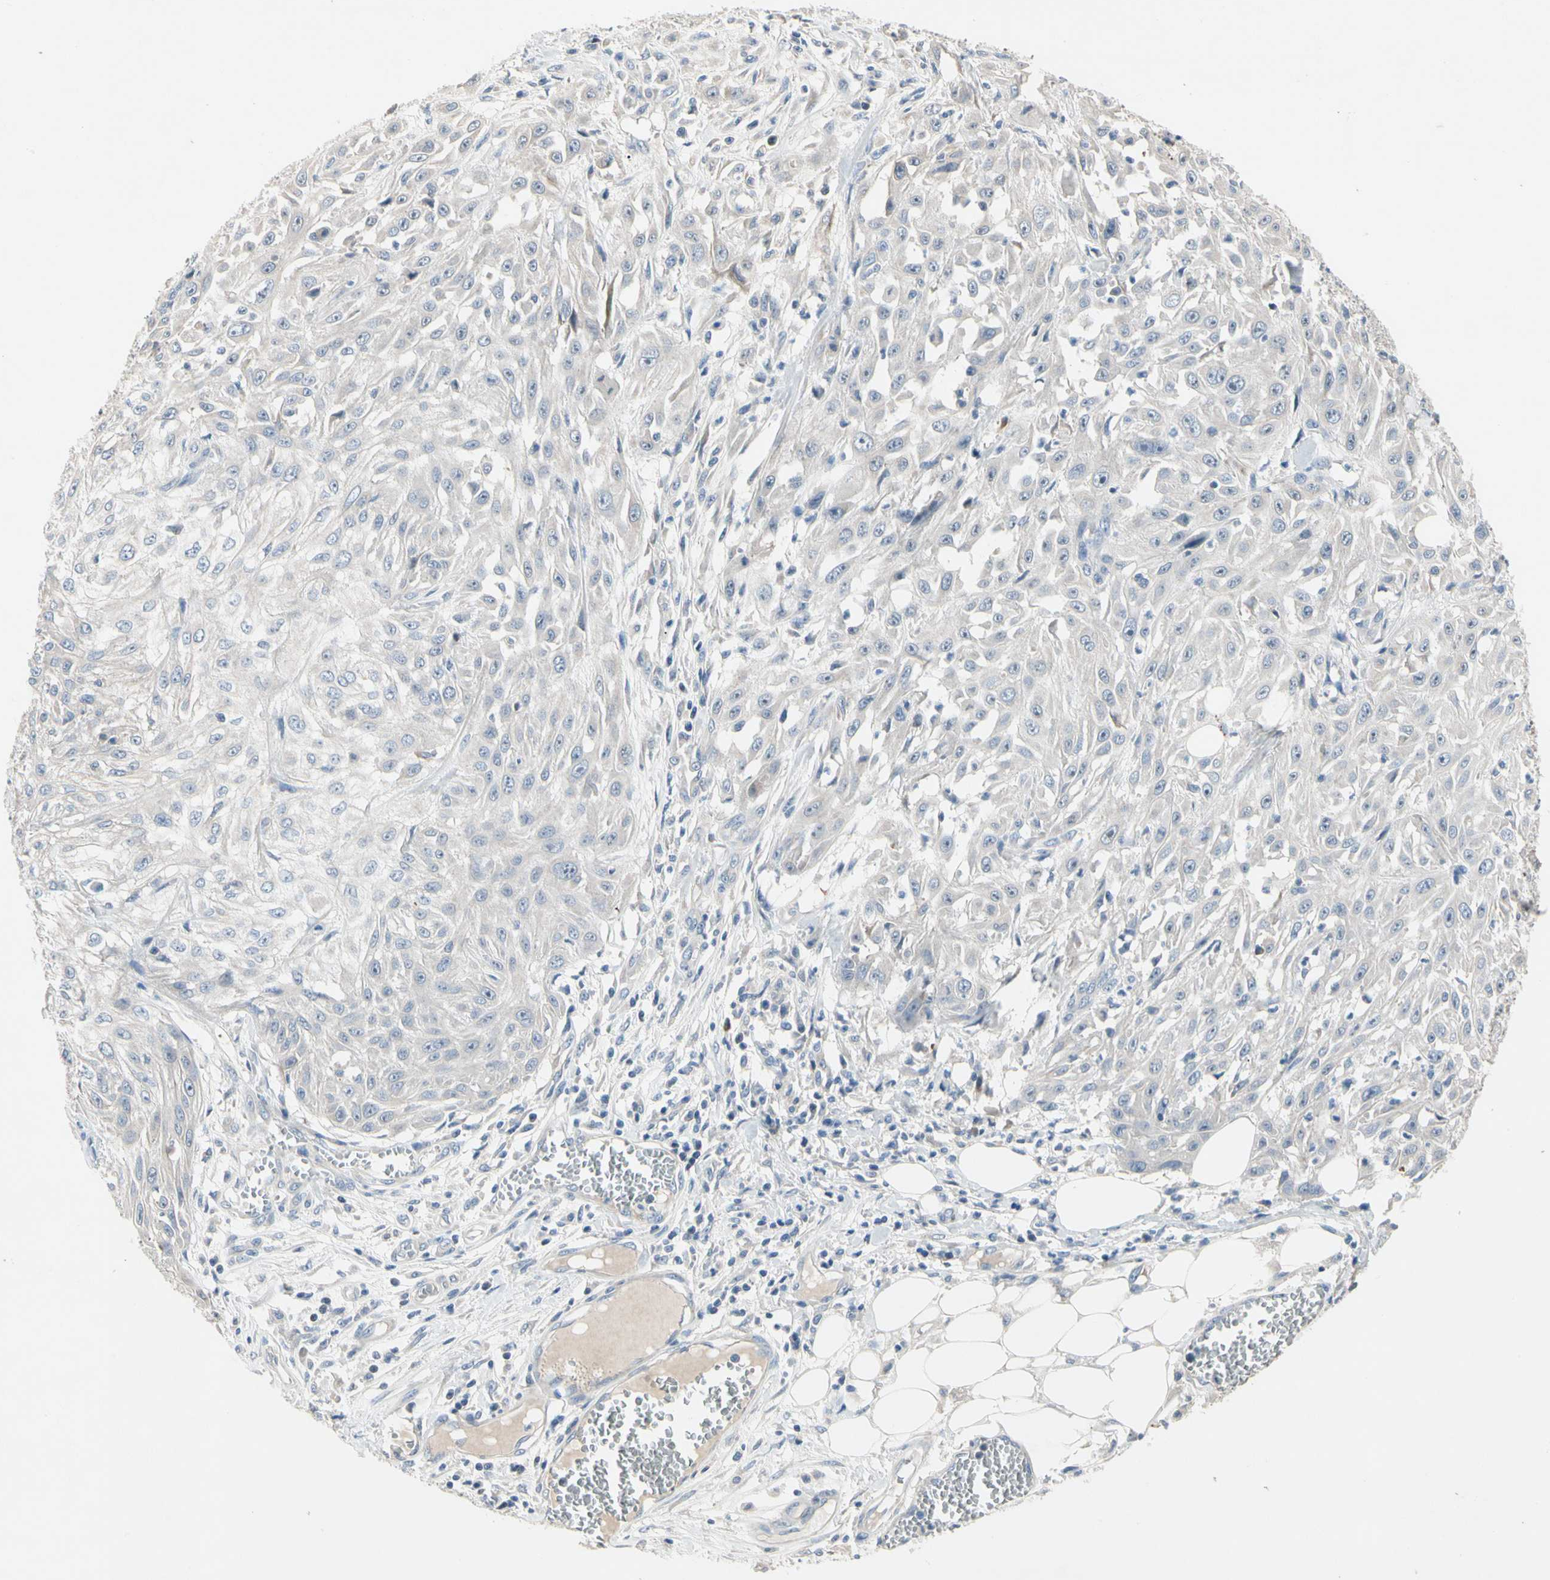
{"staining": {"intensity": "negative", "quantity": "none", "location": "none"}, "tissue": "skin cancer", "cell_type": "Tumor cells", "image_type": "cancer", "snomed": [{"axis": "morphology", "description": "Squamous cell carcinoma, NOS"}, {"axis": "topography", "description": "Skin"}], "caption": "IHC histopathology image of skin cancer stained for a protein (brown), which demonstrates no expression in tumor cells. (DAB IHC, high magnification).", "gene": "GAS6", "patient": {"sex": "male", "age": 75}}